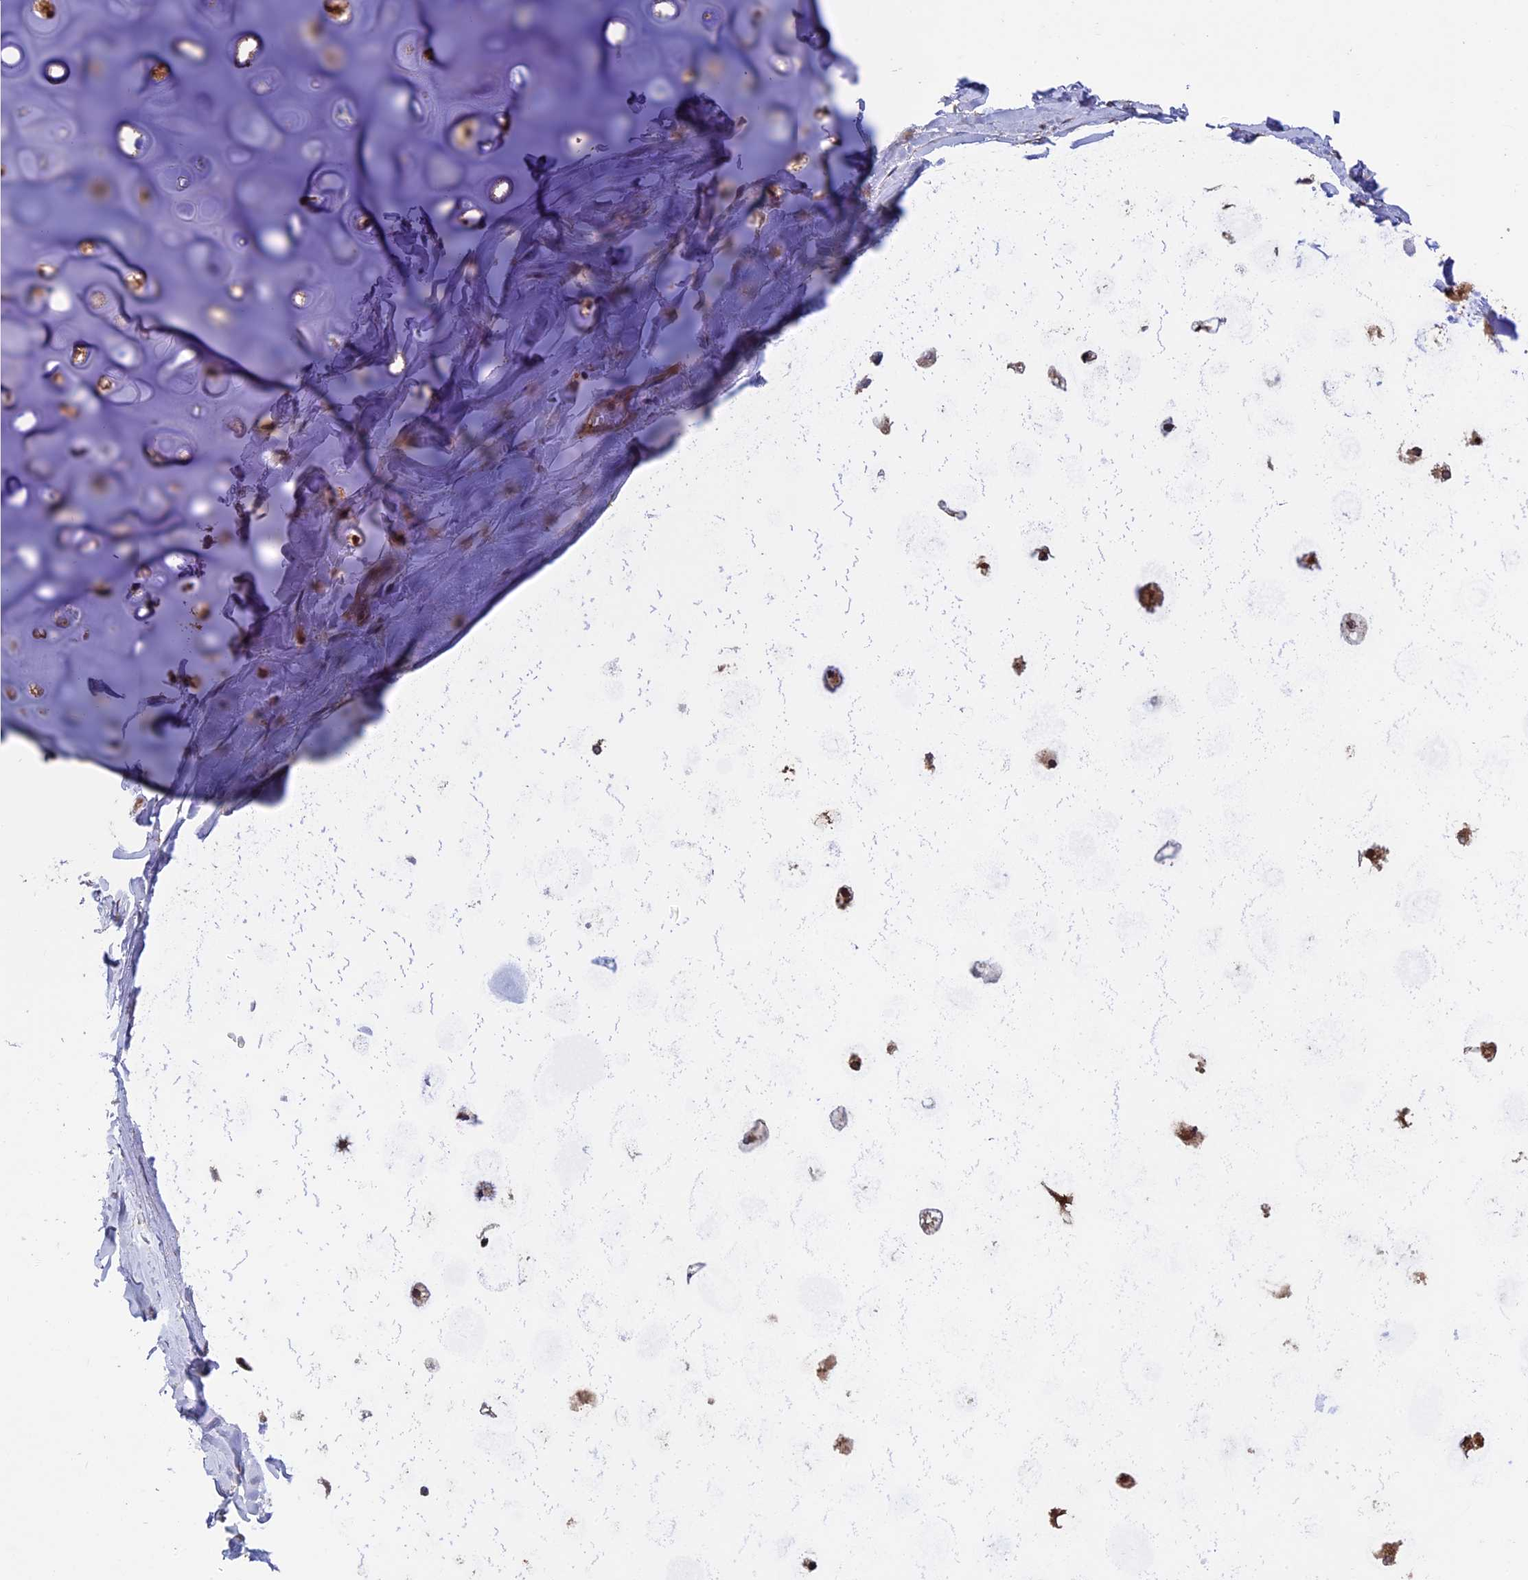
{"staining": {"intensity": "moderate", "quantity": ">75%", "location": "cytoplasmic/membranous"}, "tissue": "soft tissue", "cell_type": "Chondrocytes", "image_type": "normal", "snomed": [{"axis": "morphology", "description": "Normal tissue, NOS"}, {"axis": "topography", "description": "Lymph node"}, {"axis": "topography", "description": "Cartilage tissue"}, {"axis": "topography", "description": "Bronchus"}], "caption": "Chondrocytes reveal medium levels of moderate cytoplasmic/membranous expression in approximately >75% of cells in unremarkable human soft tissue. The staining was performed using DAB (3,3'-diaminobenzidine) to visualize the protein expression in brown, while the nuclei were stained in blue with hematoxylin (Magnification: 20x).", "gene": "SLC9A5", "patient": {"sex": "male", "age": 63}}